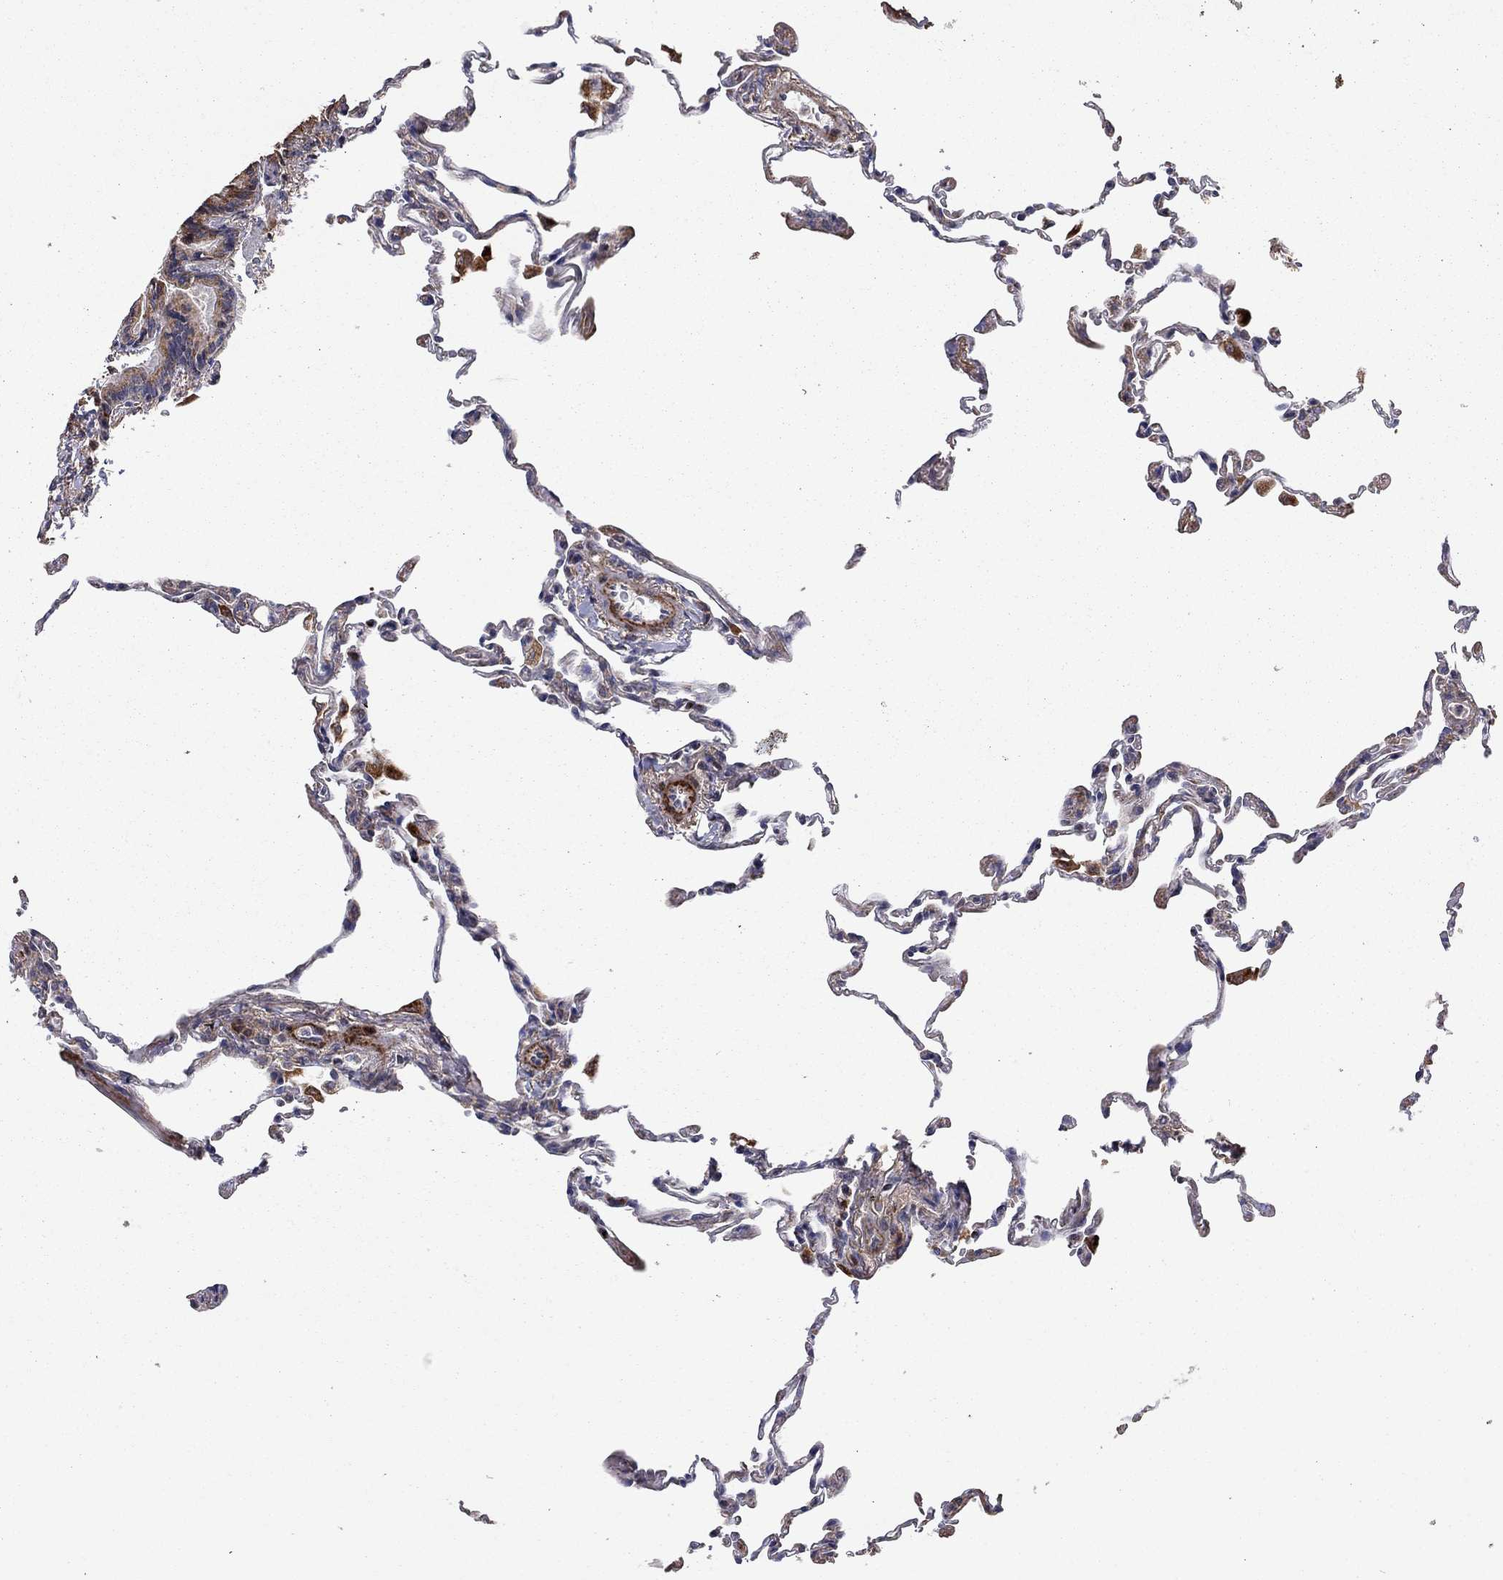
{"staining": {"intensity": "weak", "quantity": "25%-75%", "location": "cytoplasmic/membranous"}, "tissue": "lung", "cell_type": "Alveolar cells", "image_type": "normal", "snomed": [{"axis": "morphology", "description": "Normal tissue, NOS"}, {"axis": "topography", "description": "Lung"}], "caption": "Immunohistochemical staining of benign human lung demonstrates 25%-75% levels of weak cytoplasmic/membranous protein staining in about 25%-75% of alveolar cells.", "gene": "IDS", "patient": {"sex": "female", "age": 57}}